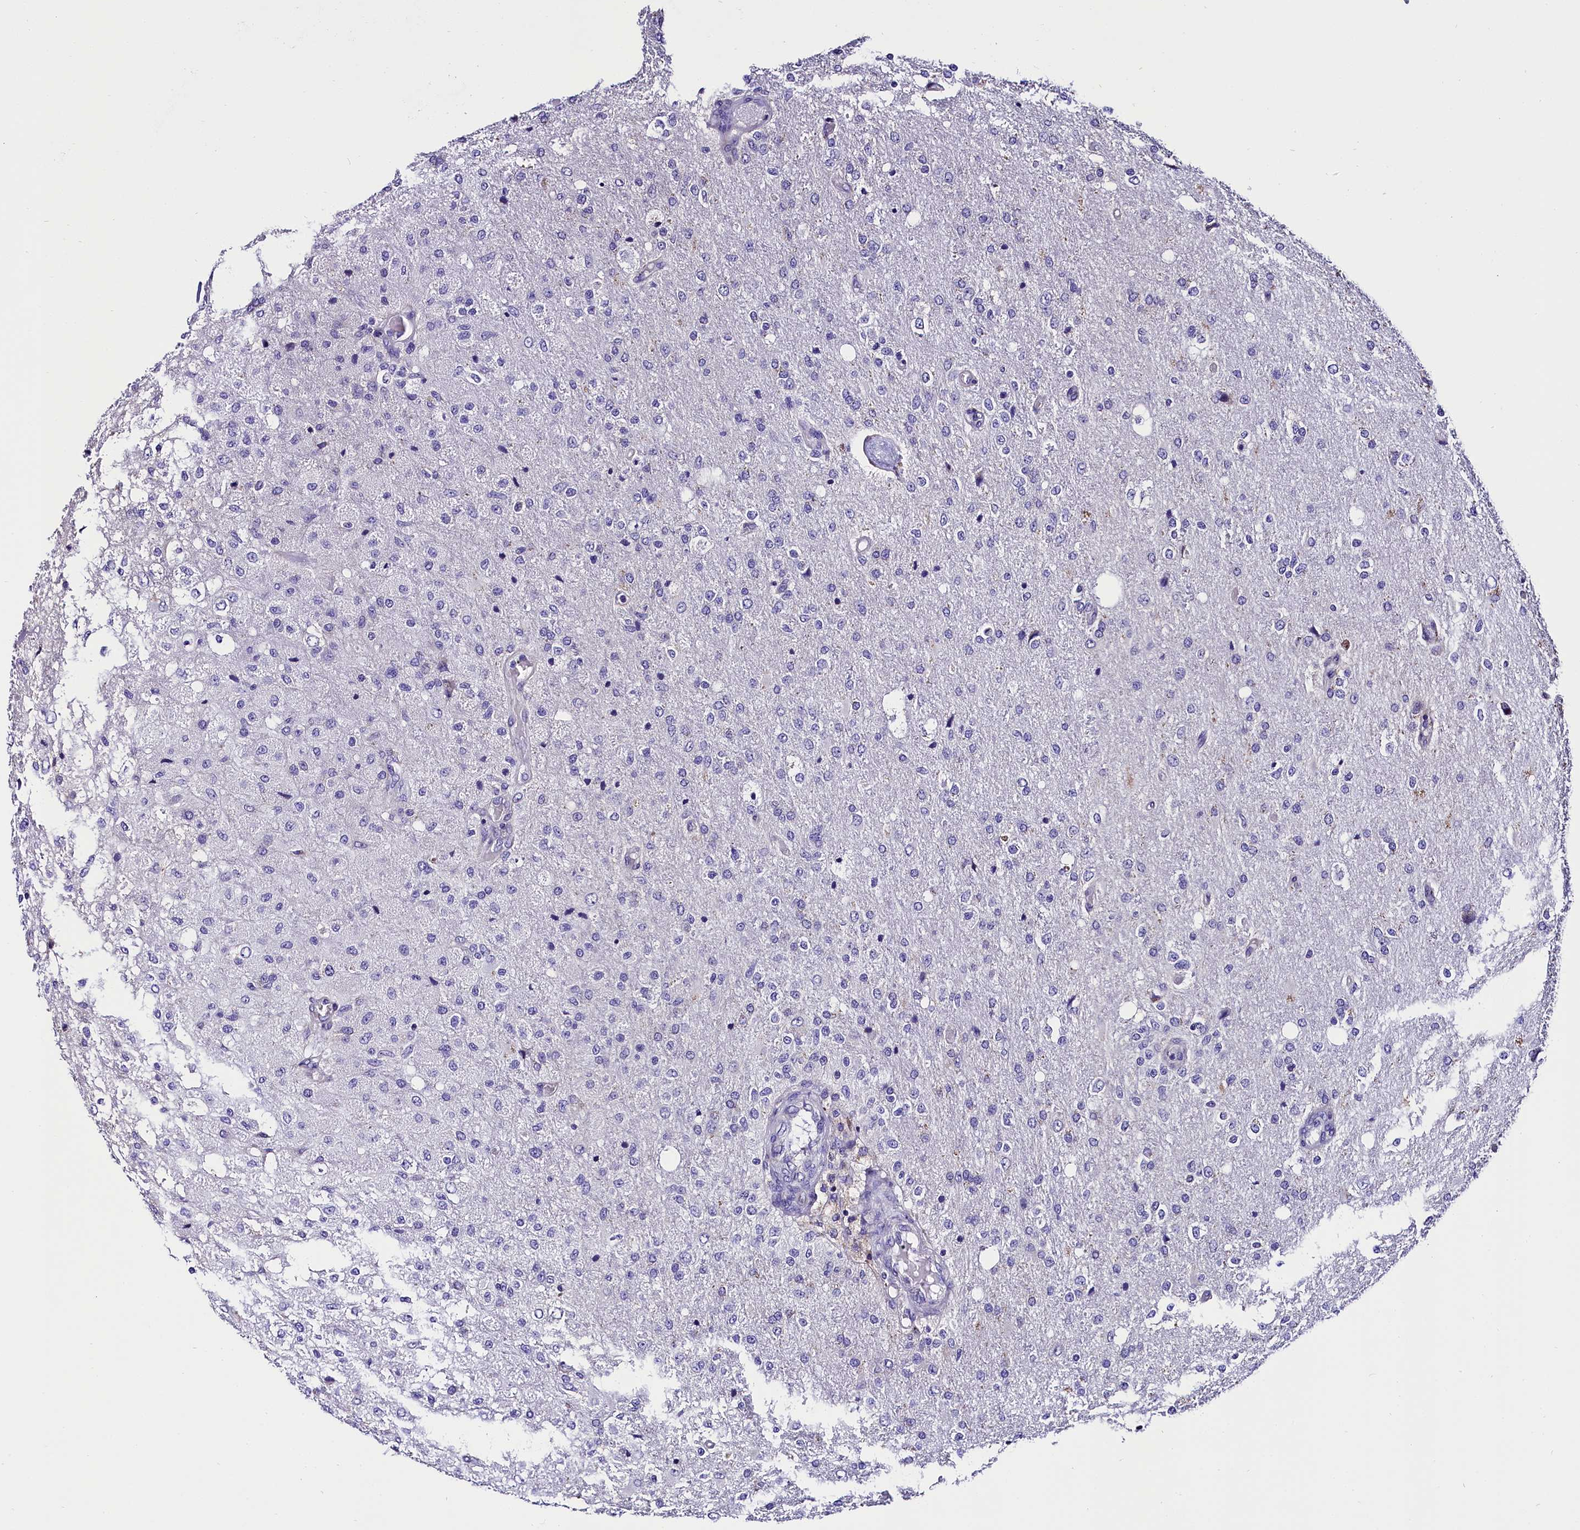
{"staining": {"intensity": "negative", "quantity": "none", "location": "none"}, "tissue": "glioma", "cell_type": "Tumor cells", "image_type": "cancer", "snomed": [{"axis": "morphology", "description": "Normal tissue, NOS"}, {"axis": "morphology", "description": "Glioma, malignant, High grade"}, {"axis": "topography", "description": "Cerebral cortex"}], "caption": "Immunohistochemistry photomicrograph of human glioma stained for a protein (brown), which exhibits no staining in tumor cells. (DAB immunohistochemistry (IHC) with hematoxylin counter stain).", "gene": "ACAA2", "patient": {"sex": "male", "age": 77}}